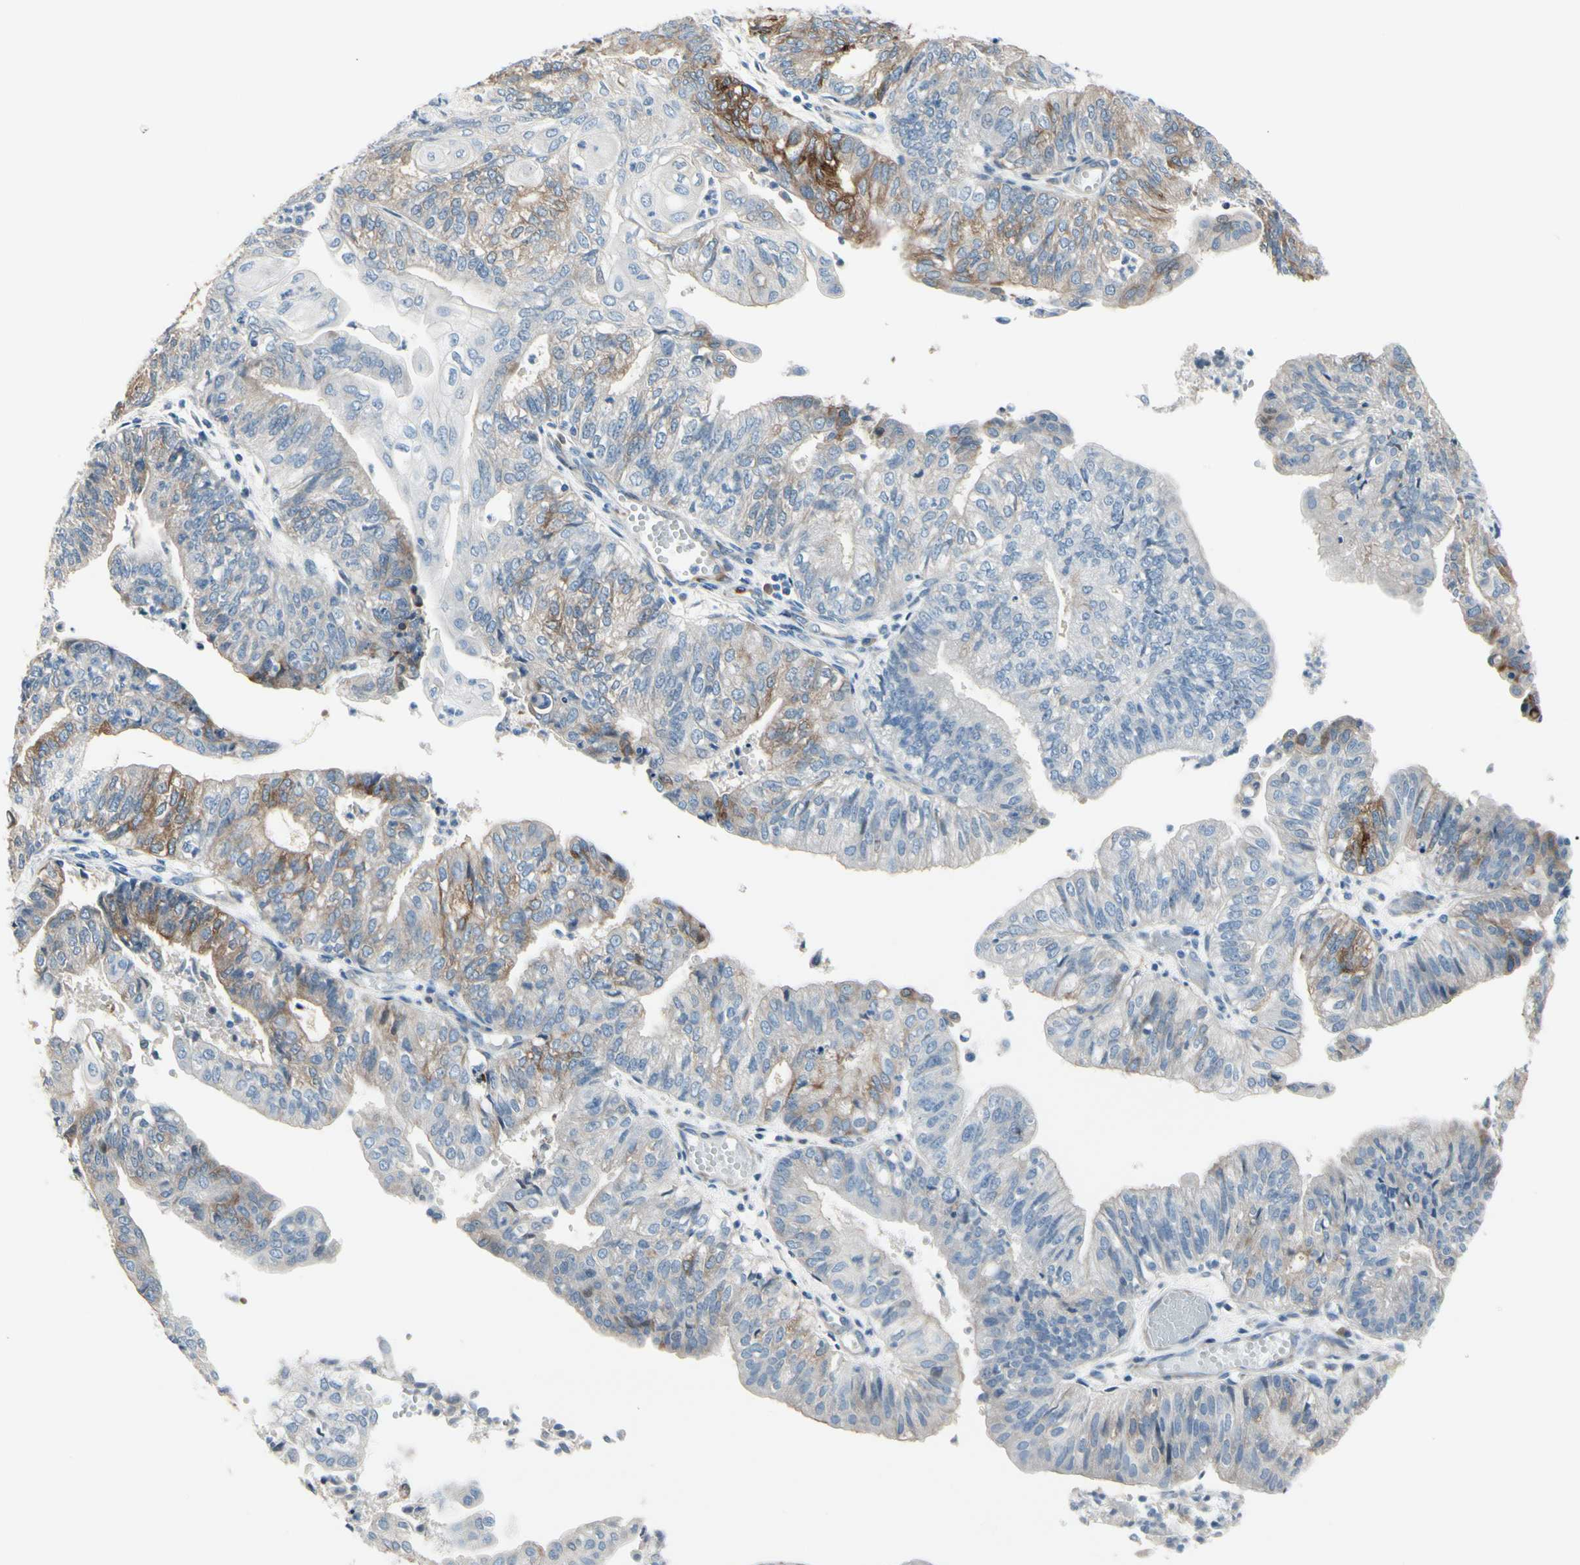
{"staining": {"intensity": "strong", "quantity": "<25%", "location": "cytoplasmic/membranous"}, "tissue": "endometrial cancer", "cell_type": "Tumor cells", "image_type": "cancer", "snomed": [{"axis": "morphology", "description": "Adenocarcinoma, NOS"}, {"axis": "topography", "description": "Endometrium"}], "caption": "Immunohistochemistry histopathology image of adenocarcinoma (endometrial) stained for a protein (brown), which shows medium levels of strong cytoplasmic/membranous staining in approximately <25% of tumor cells.", "gene": "MAP2", "patient": {"sex": "female", "age": 59}}